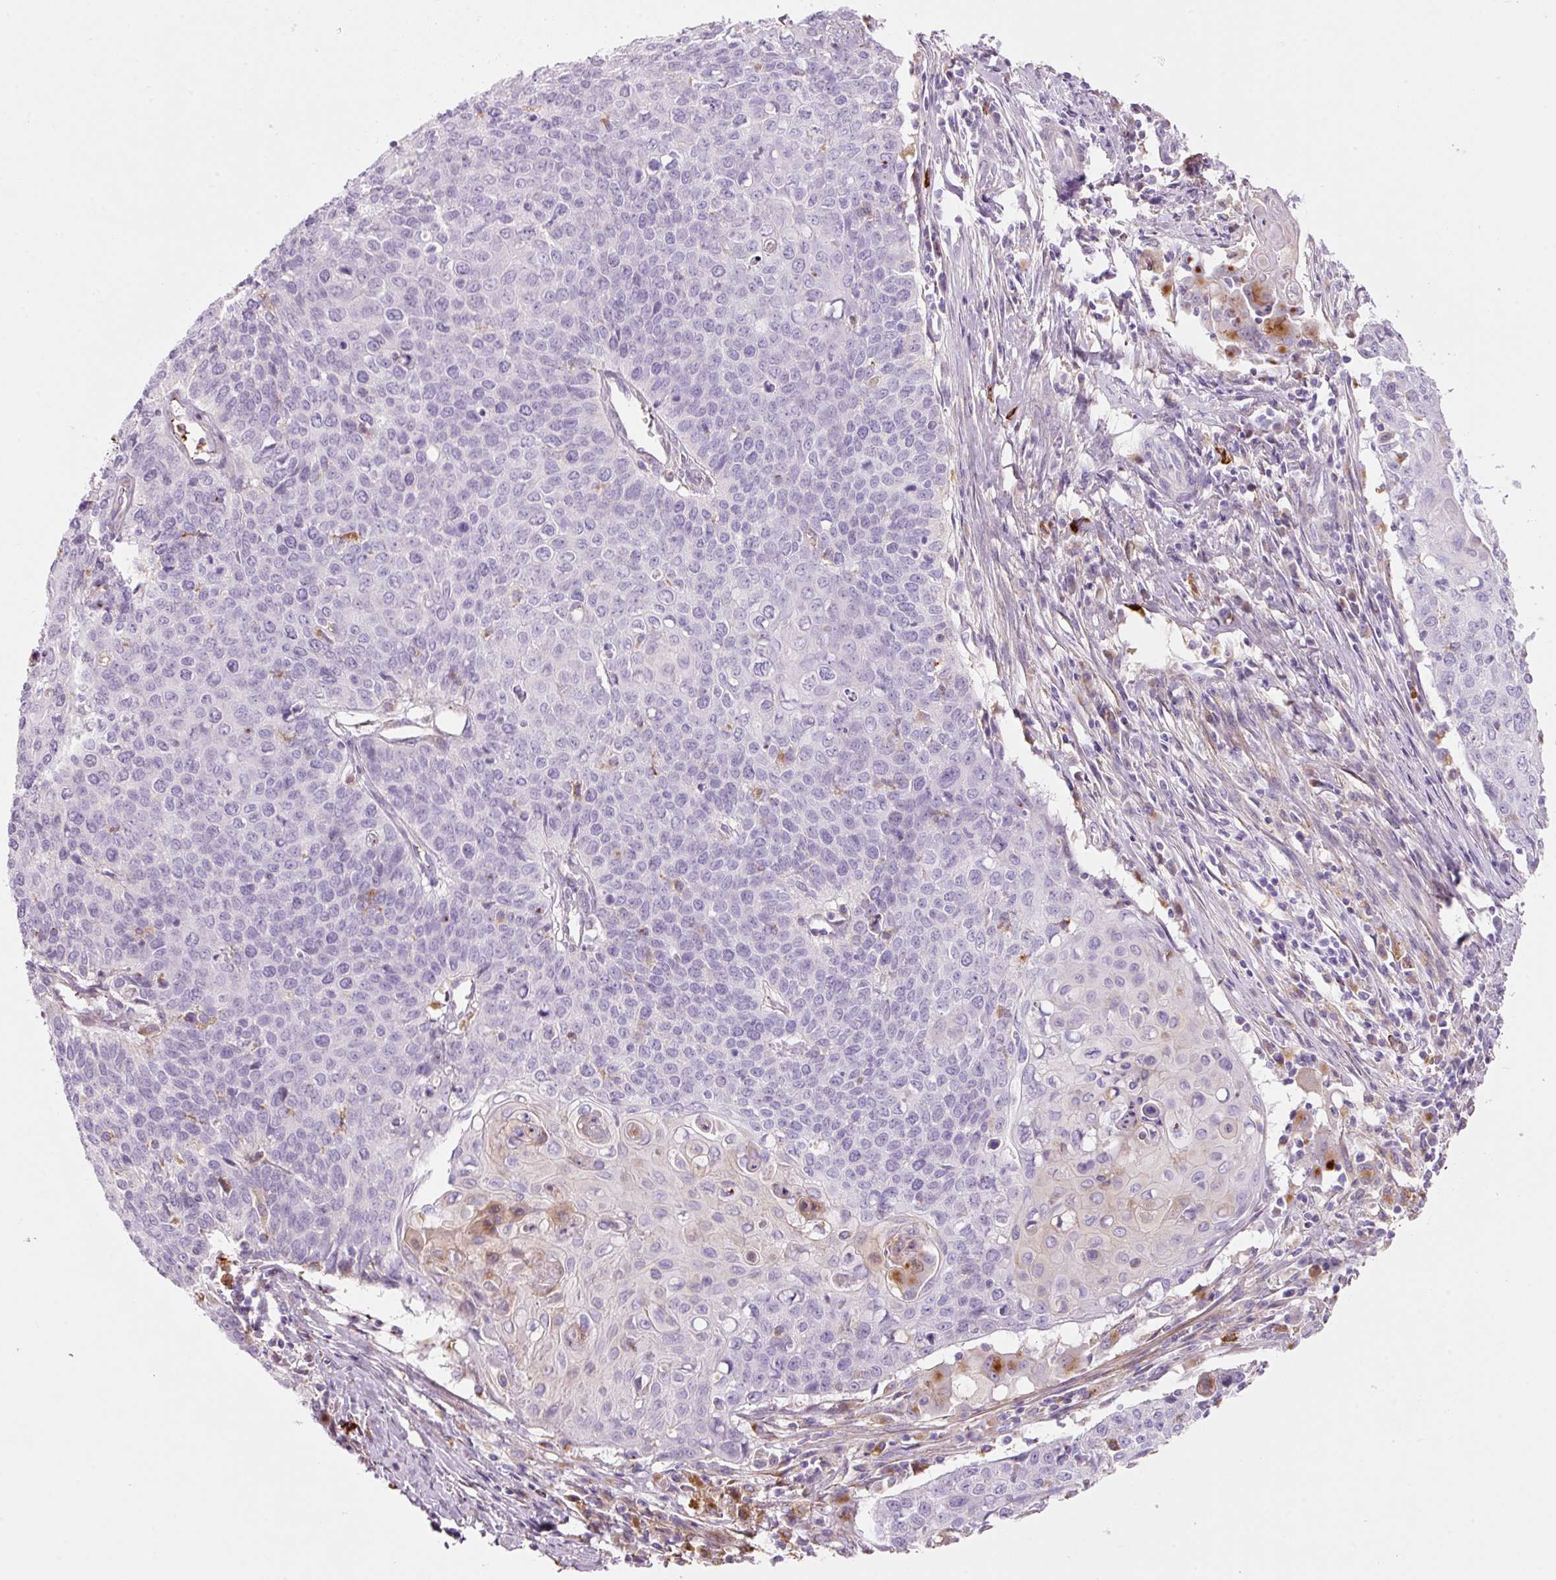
{"staining": {"intensity": "negative", "quantity": "none", "location": "none"}, "tissue": "cervical cancer", "cell_type": "Tumor cells", "image_type": "cancer", "snomed": [{"axis": "morphology", "description": "Squamous cell carcinoma, NOS"}, {"axis": "topography", "description": "Cervix"}], "caption": "There is no significant positivity in tumor cells of cervical cancer (squamous cell carcinoma).", "gene": "TMC8", "patient": {"sex": "female", "age": 39}}